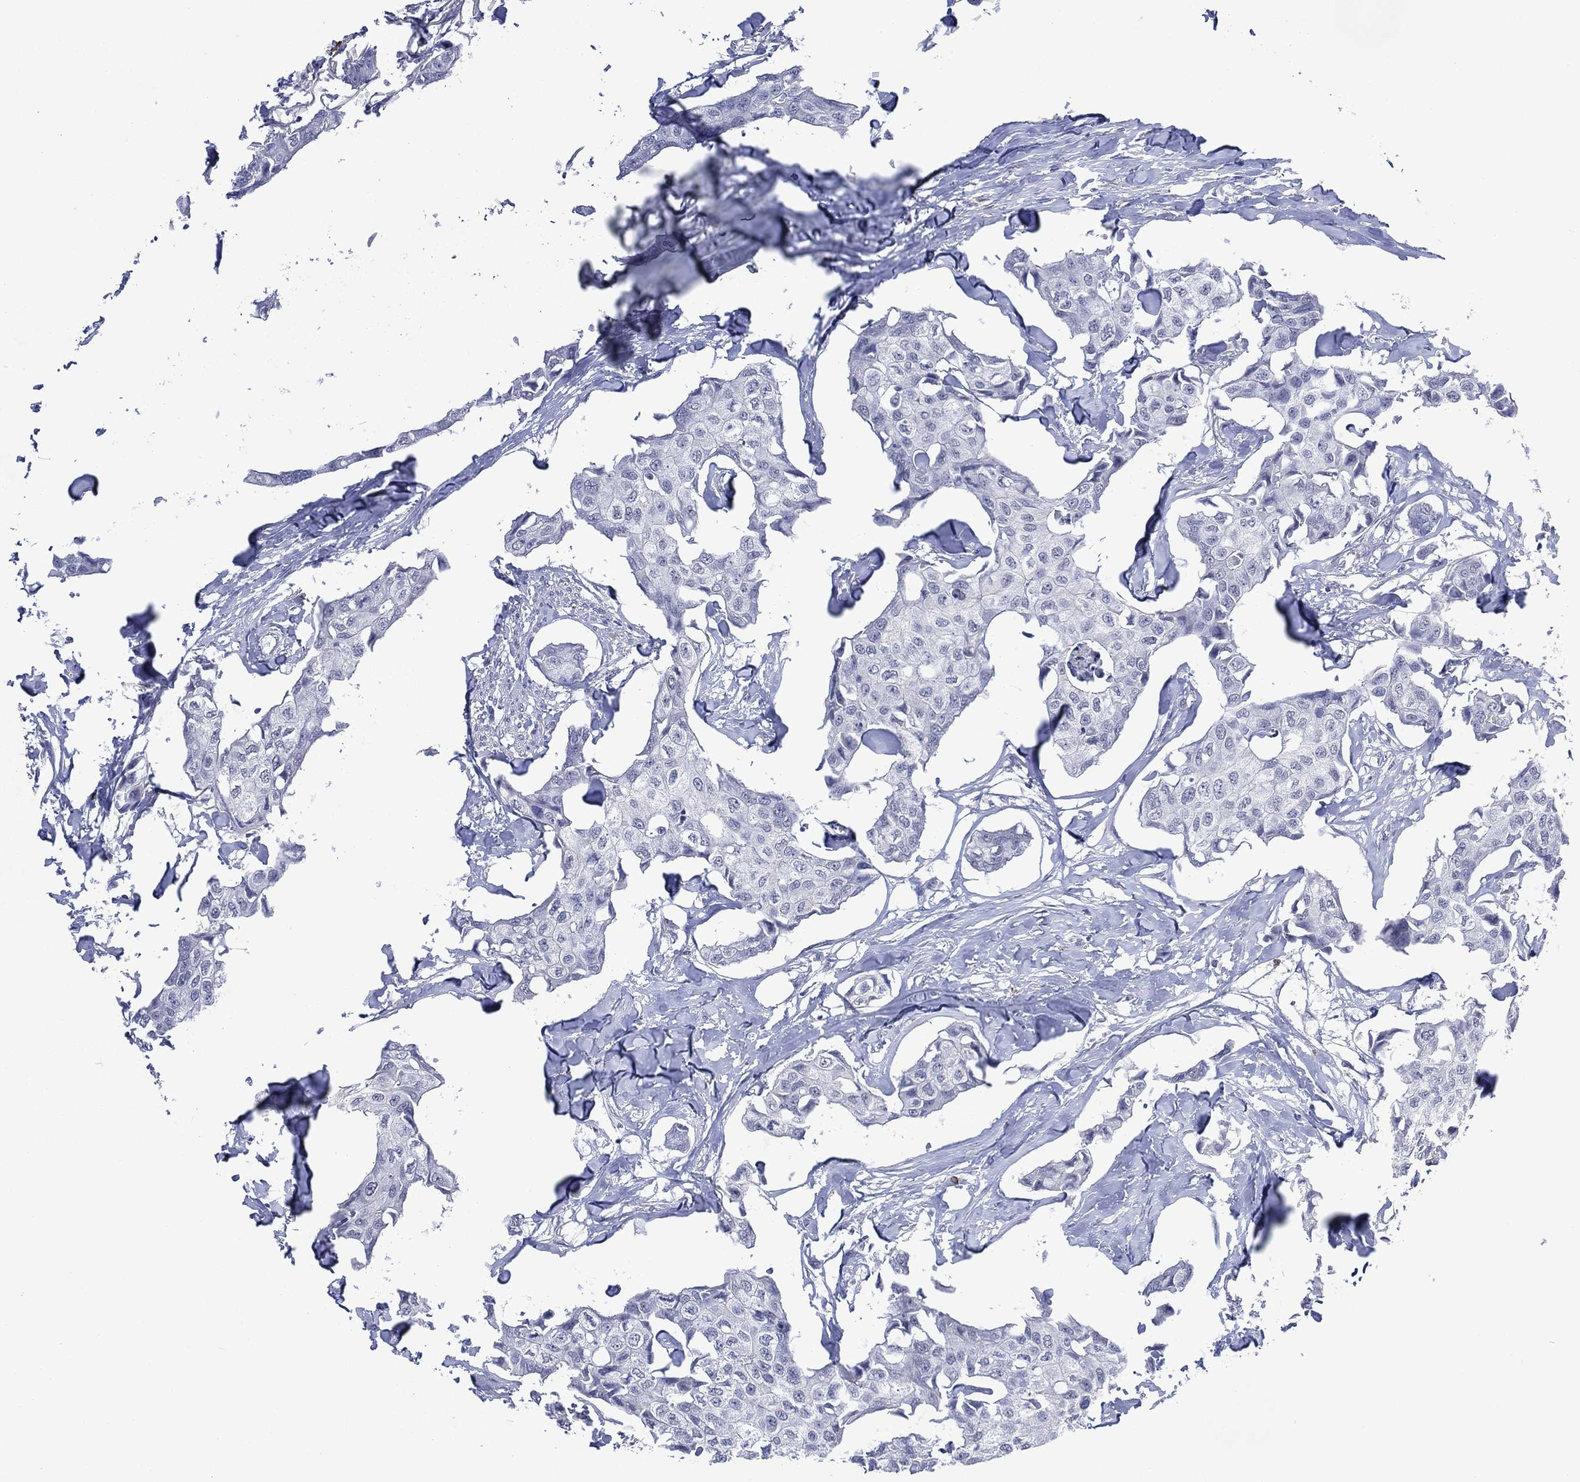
{"staining": {"intensity": "negative", "quantity": "none", "location": "none"}, "tissue": "breast cancer", "cell_type": "Tumor cells", "image_type": "cancer", "snomed": [{"axis": "morphology", "description": "Duct carcinoma"}, {"axis": "topography", "description": "Breast"}], "caption": "Breast intraductal carcinoma was stained to show a protein in brown. There is no significant positivity in tumor cells.", "gene": "ASB10", "patient": {"sex": "female", "age": 80}}